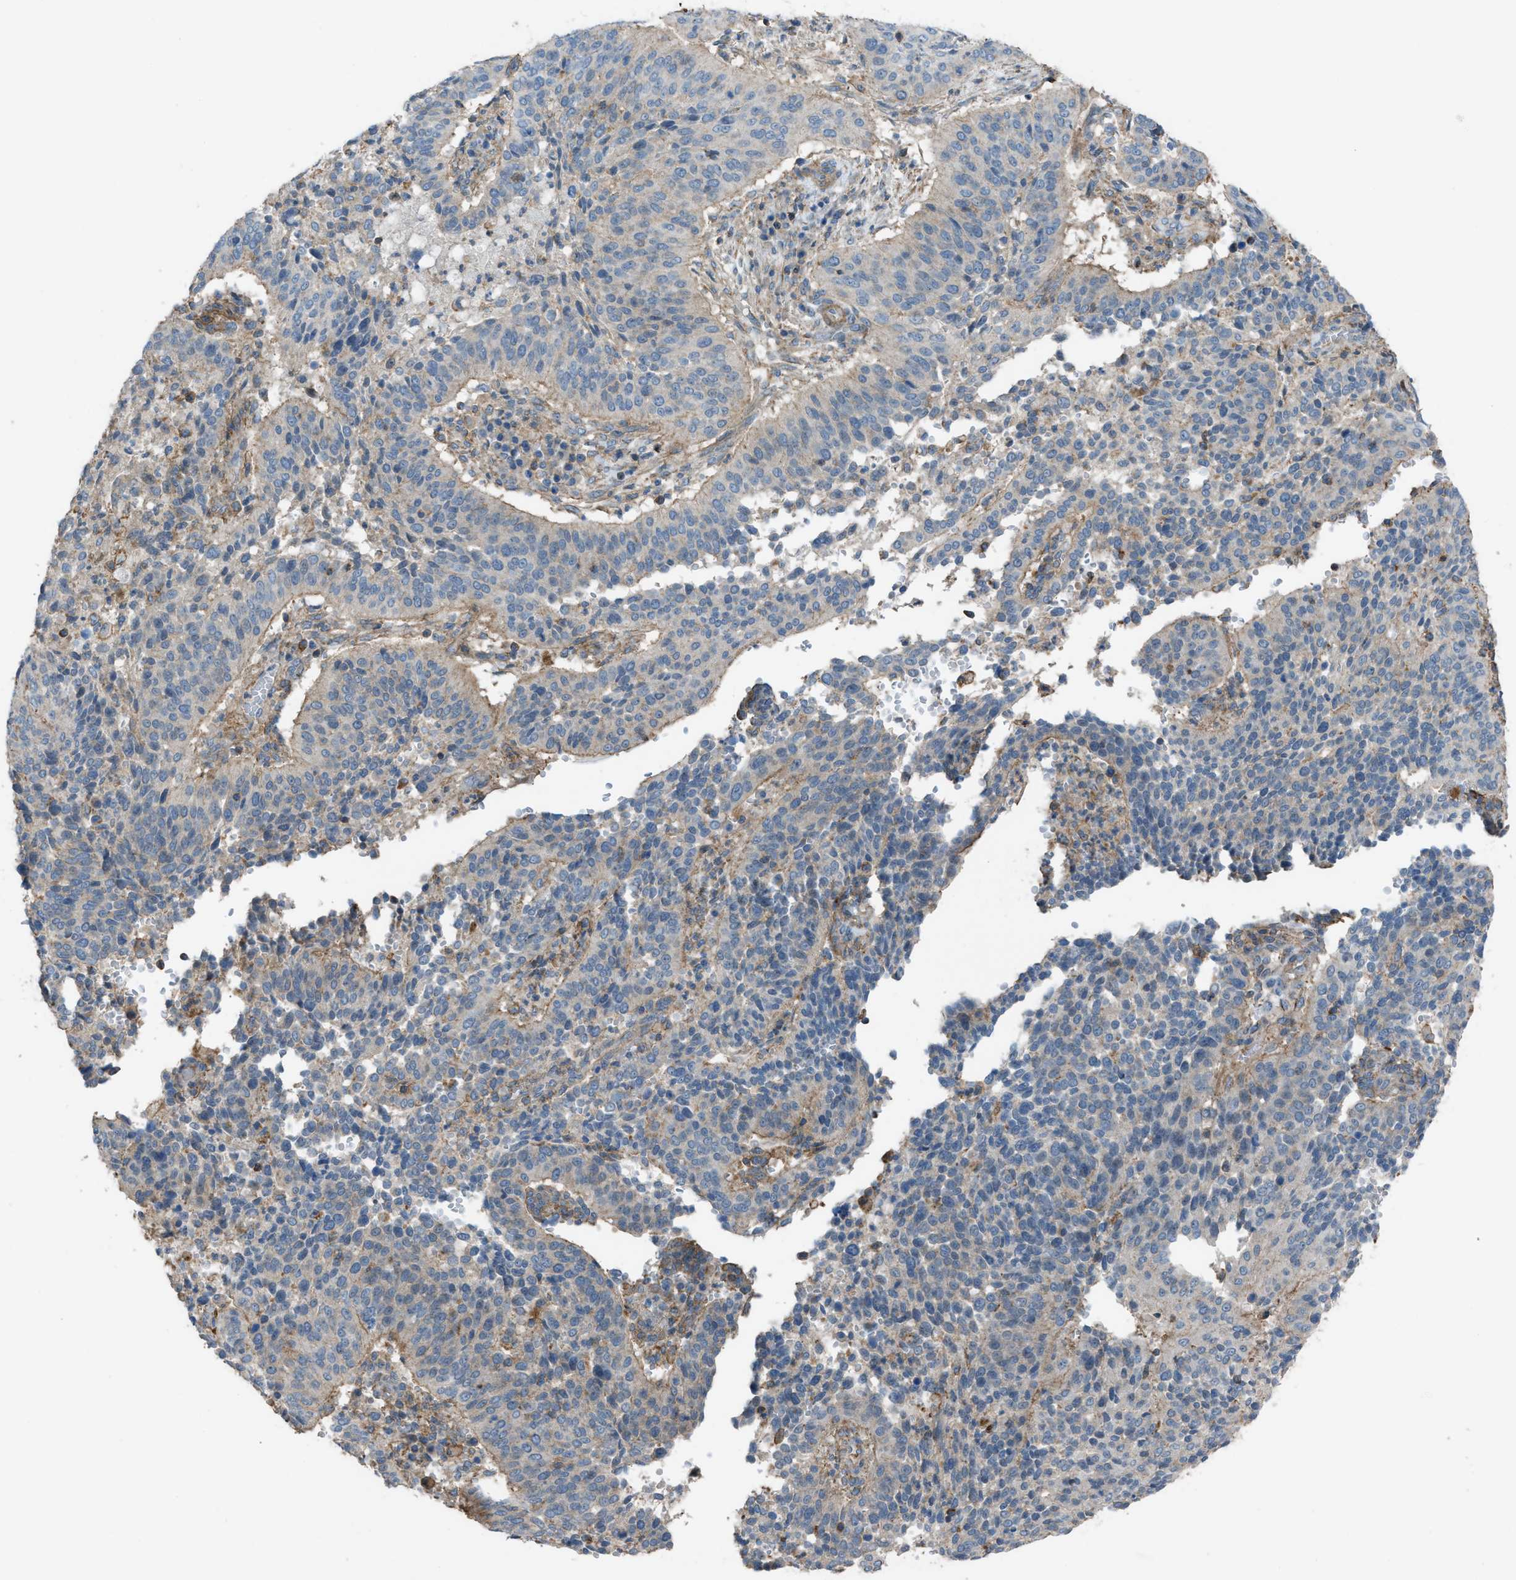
{"staining": {"intensity": "weak", "quantity": "25%-75%", "location": "cytoplasmic/membranous"}, "tissue": "cervical cancer", "cell_type": "Tumor cells", "image_type": "cancer", "snomed": [{"axis": "morphology", "description": "Normal tissue, NOS"}, {"axis": "morphology", "description": "Squamous cell carcinoma, NOS"}, {"axis": "topography", "description": "Cervix"}], "caption": "Brown immunohistochemical staining in cervical squamous cell carcinoma demonstrates weak cytoplasmic/membranous expression in about 25%-75% of tumor cells.", "gene": "NCK2", "patient": {"sex": "female", "age": 39}}